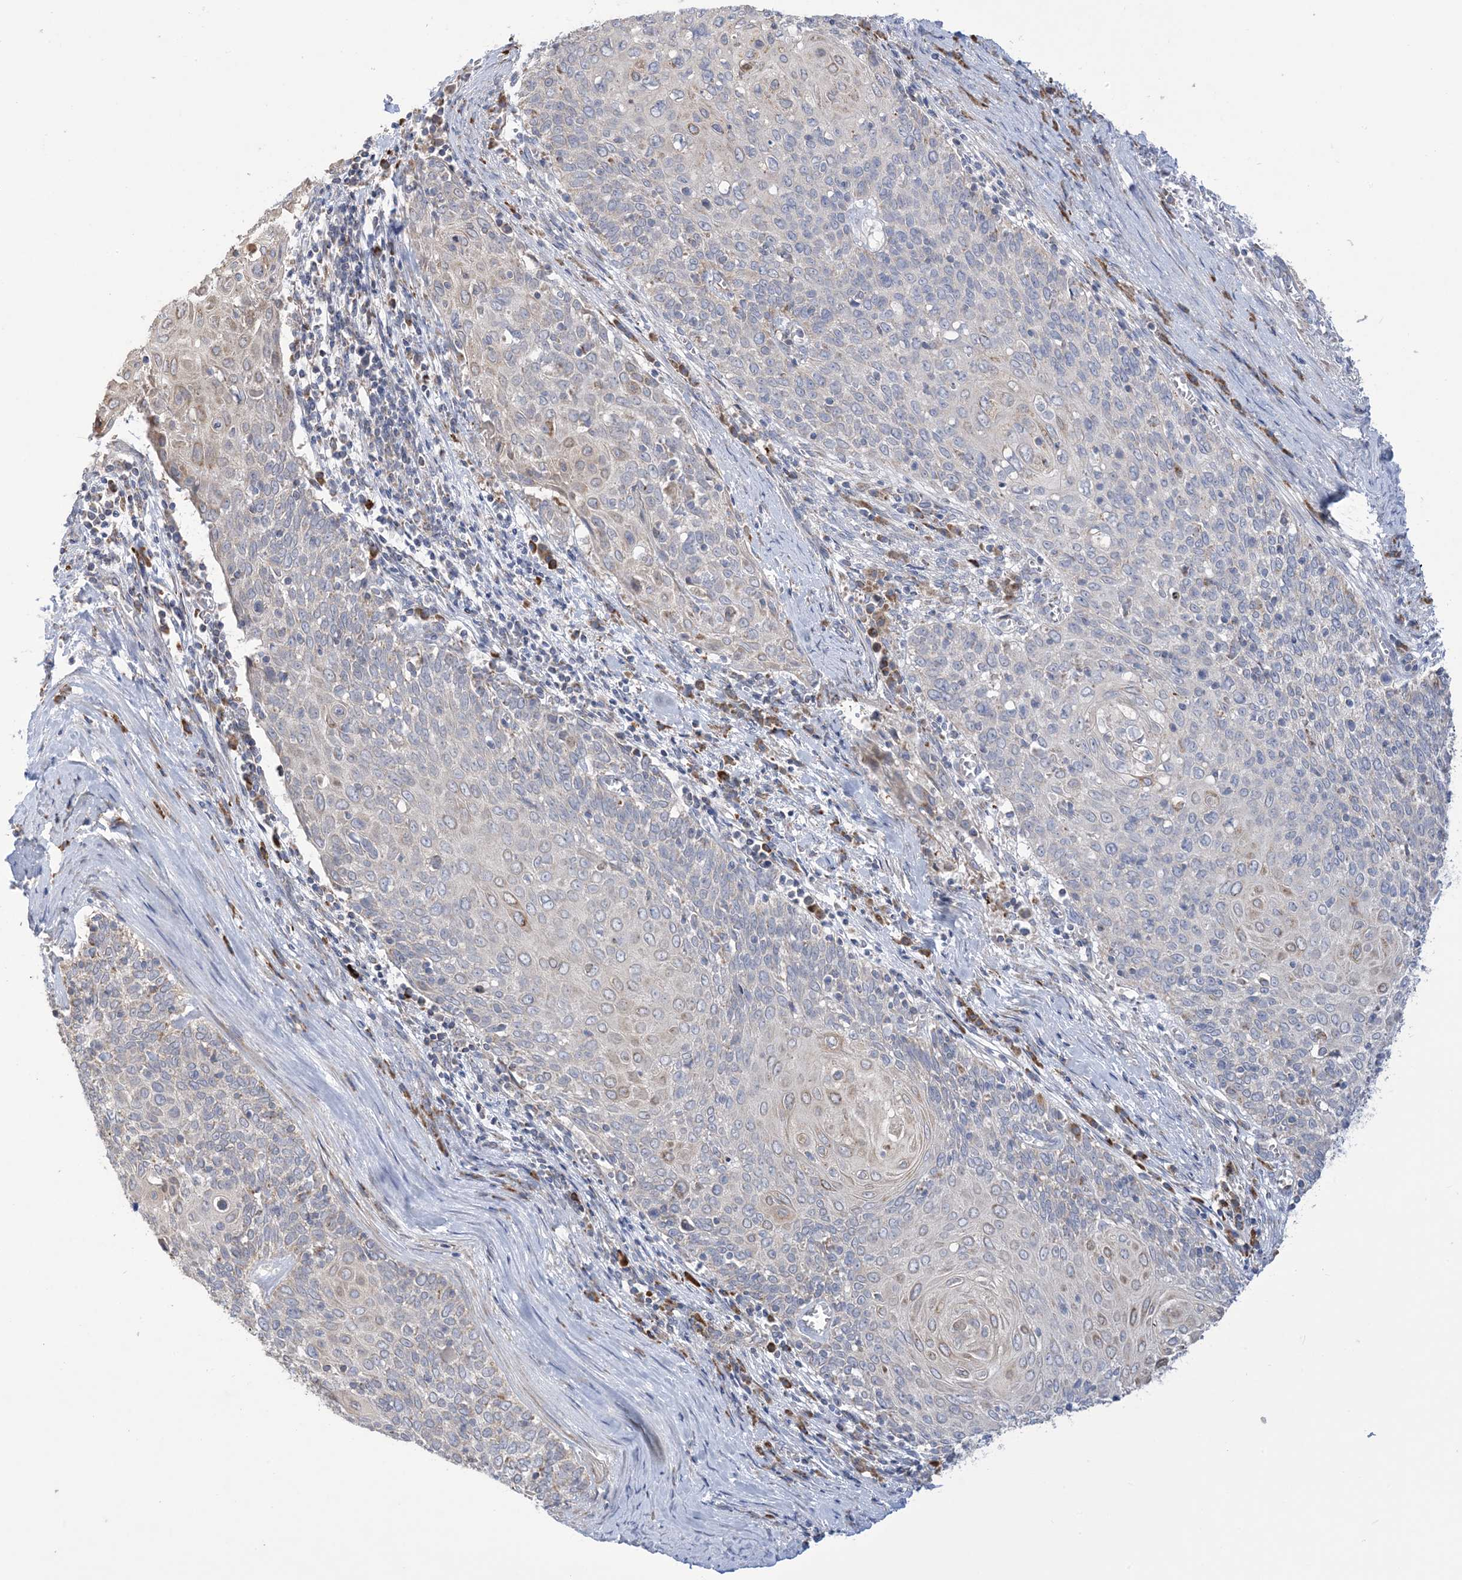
{"staining": {"intensity": "negative", "quantity": "none", "location": "none"}, "tissue": "cervical cancer", "cell_type": "Tumor cells", "image_type": "cancer", "snomed": [{"axis": "morphology", "description": "Squamous cell carcinoma, NOS"}, {"axis": "topography", "description": "Cervix"}], "caption": "An image of squamous cell carcinoma (cervical) stained for a protein shows no brown staining in tumor cells.", "gene": "CLEC16A", "patient": {"sex": "female", "age": 39}}